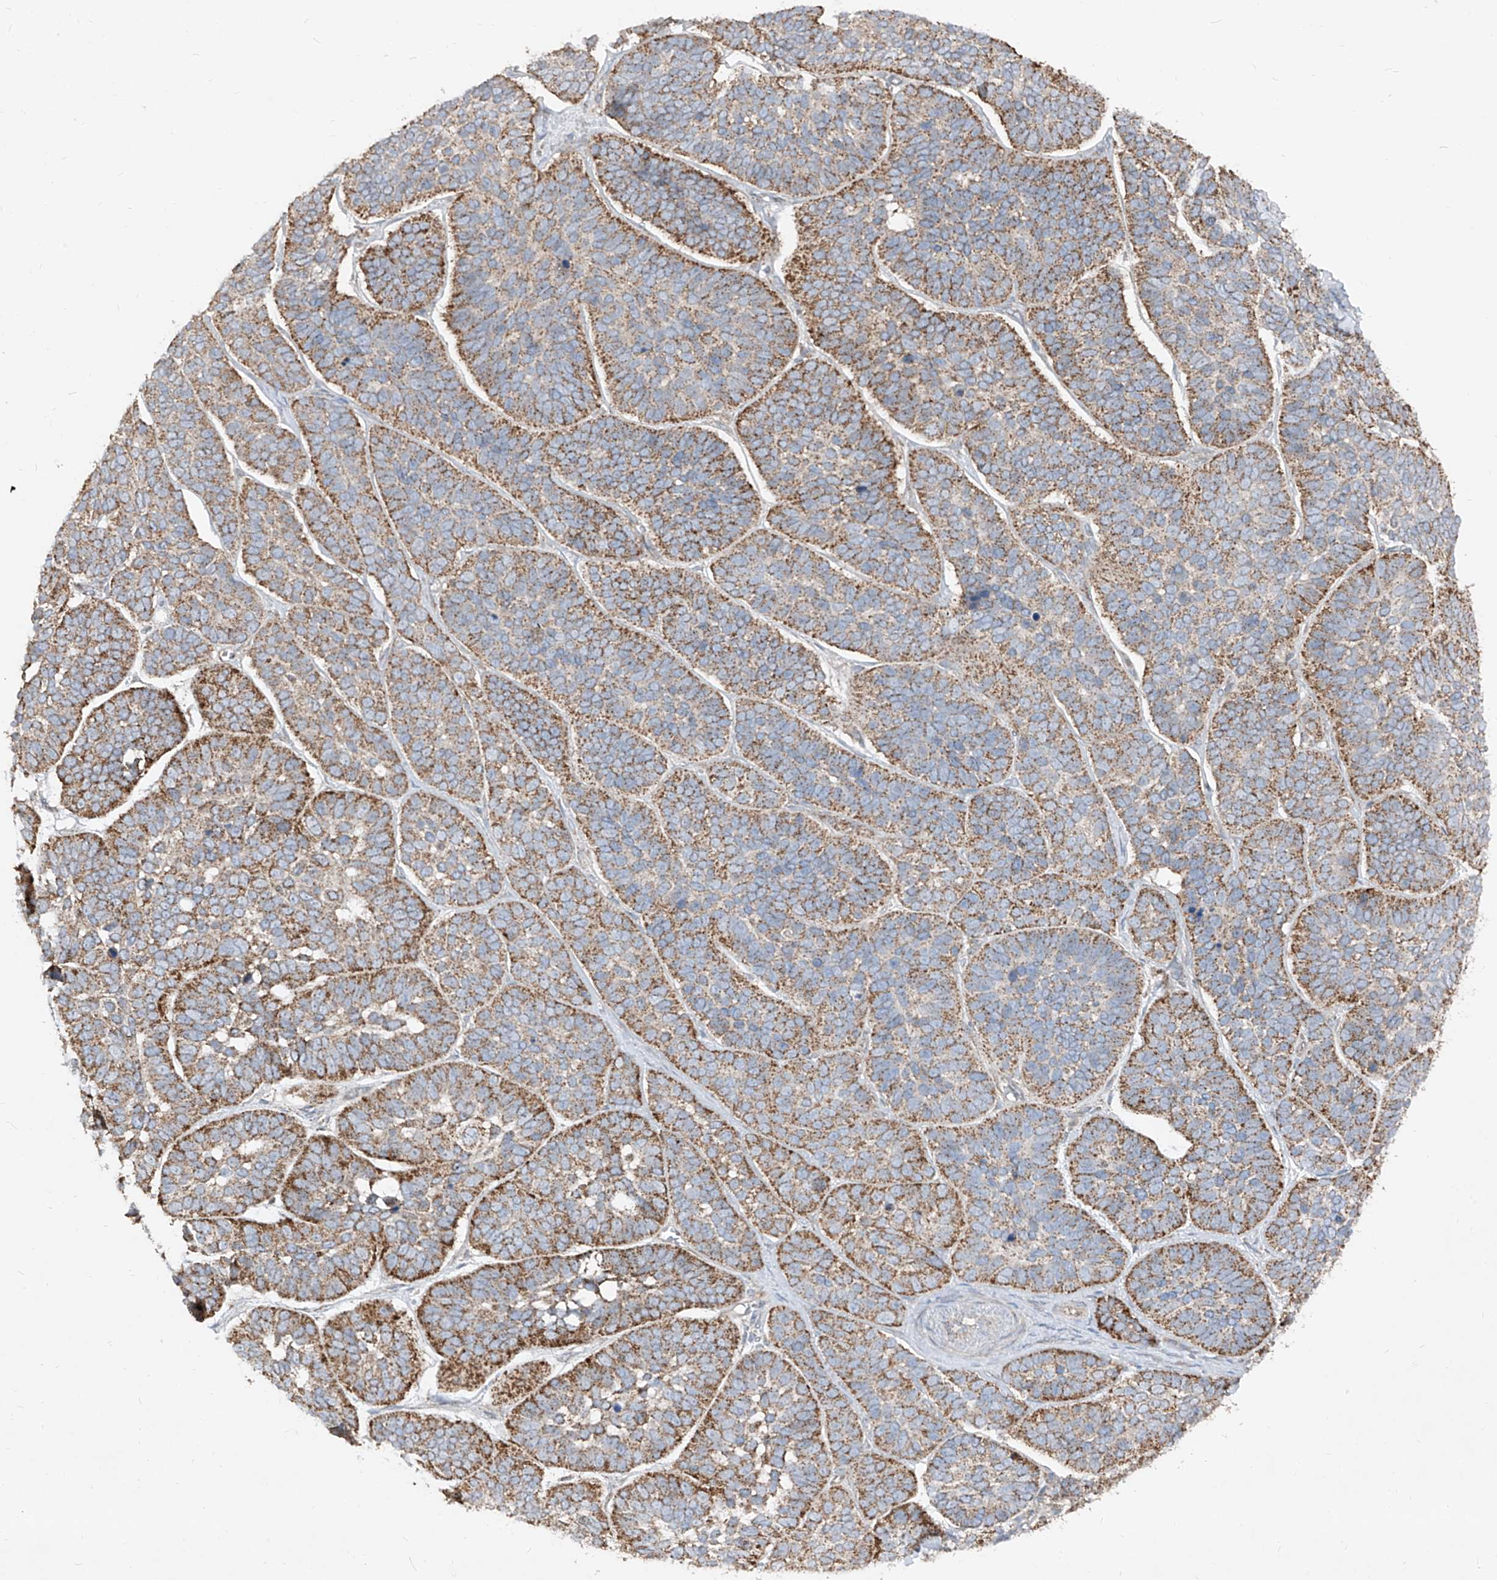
{"staining": {"intensity": "strong", "quantity": "25%-75%", "location": "cytoplasmic/membranous"}, "tissue": "skin cancer", "cell_type": "Tumor cells", "image_type": "cancer", "snomed": [{"axis": "morphology", "description": "Basal cell carcinoma"}, {"axis": "topography", "description": "Skin"}], "caption": "Human skin basal cell carcinoma stained with a protein marker shows strong staining in tumor cells.", "gene": "ABCD3", "patient": {"sex": "male", "age": 62}}